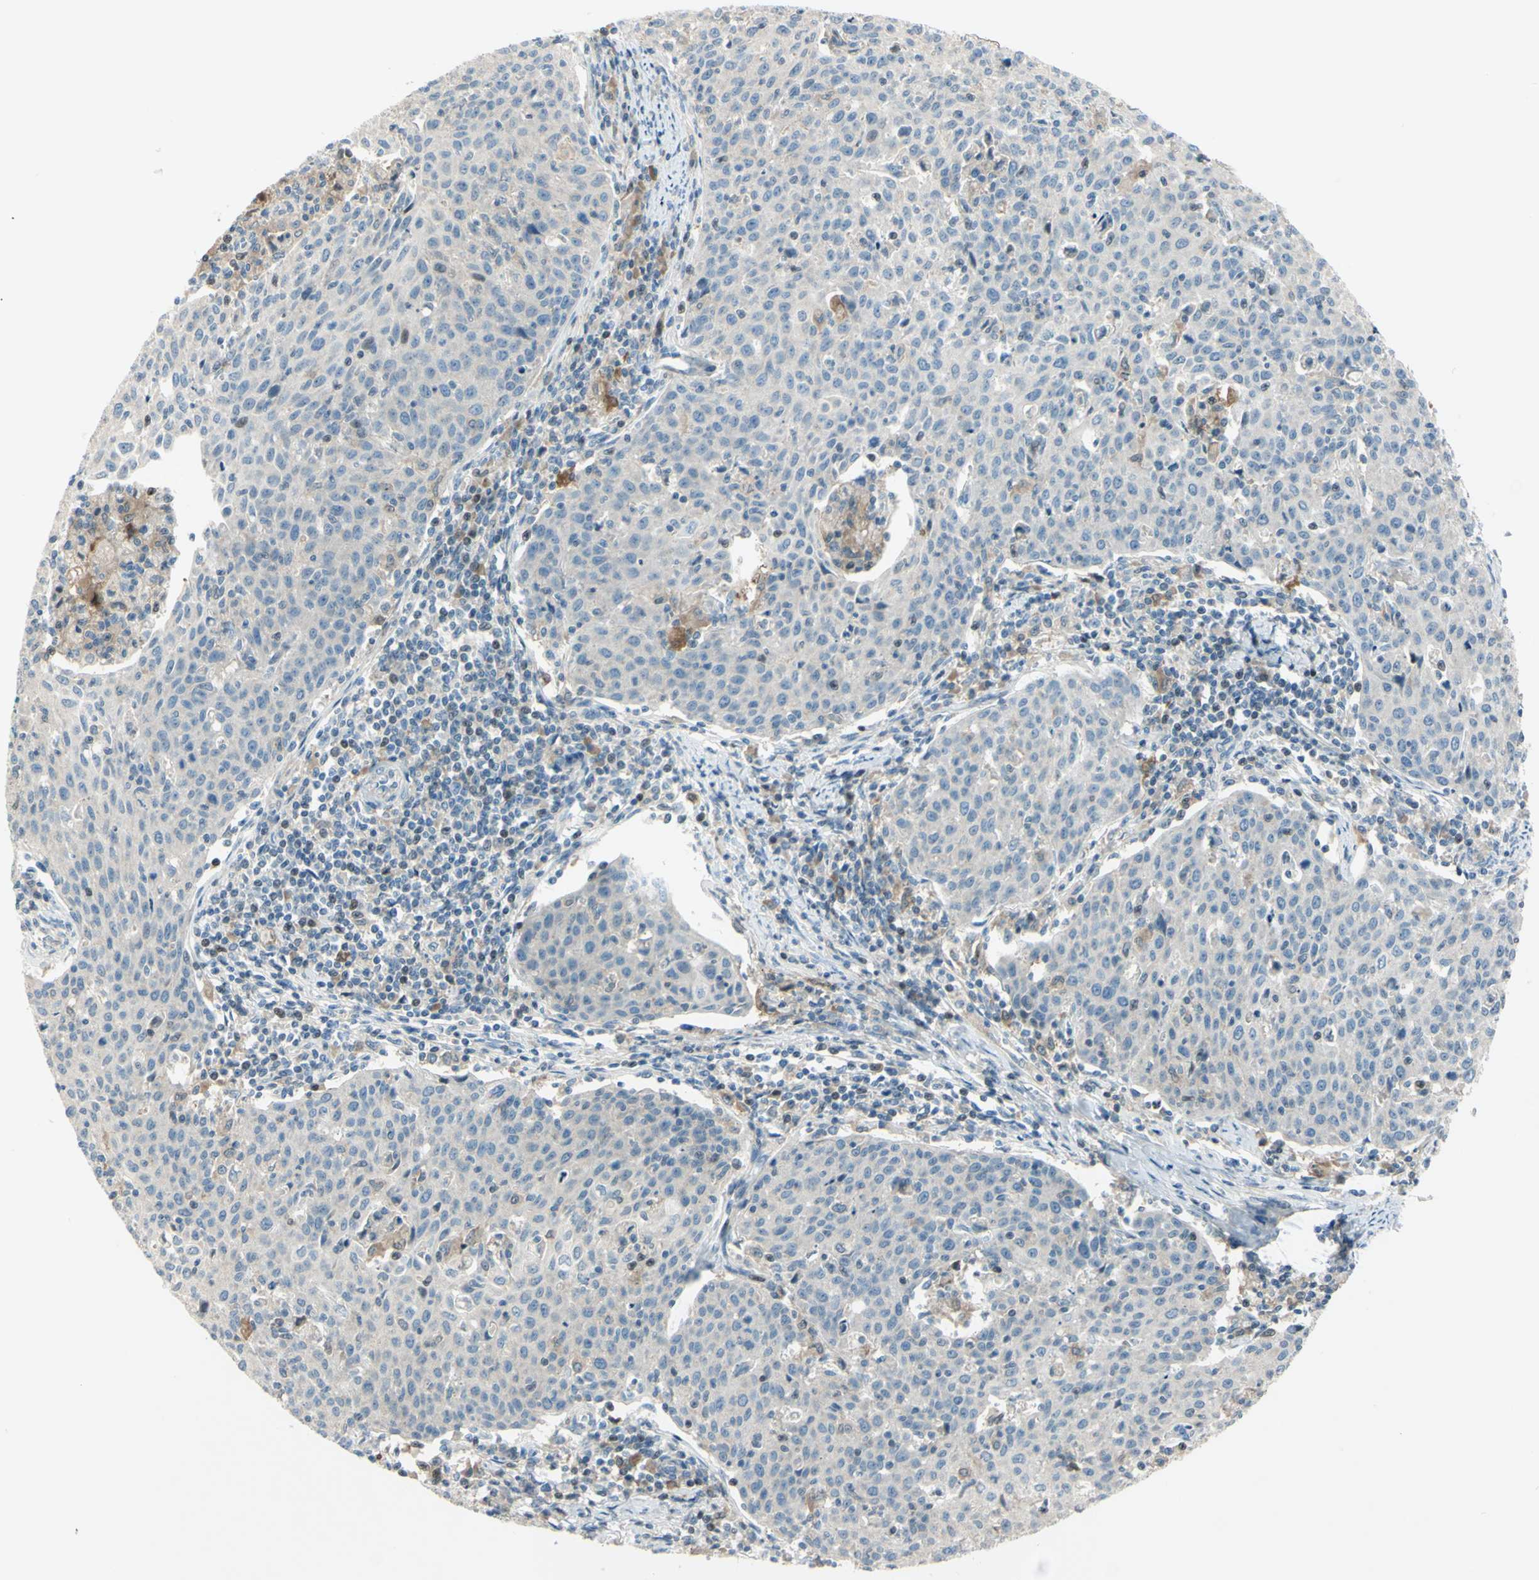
{"staining": {"intensity": "negative", "quantity": "none", "location": "none"}, "tissue": "cervical cancer", "cell_type": "Tumor cells", "image_type": "cancer", "snomed": [{"axis": "morphology", "description": "Squamous cell carcinoma, NOS"}, {"axis": "topography", "description": "Cervix"}], "caption": "Immunohistochemical staining of human cervical squamous cell carcinoma shows no significant positivity in tumor cells.", "gene": "C1orf159", "patient": {"sex": "female", "age": 38}}